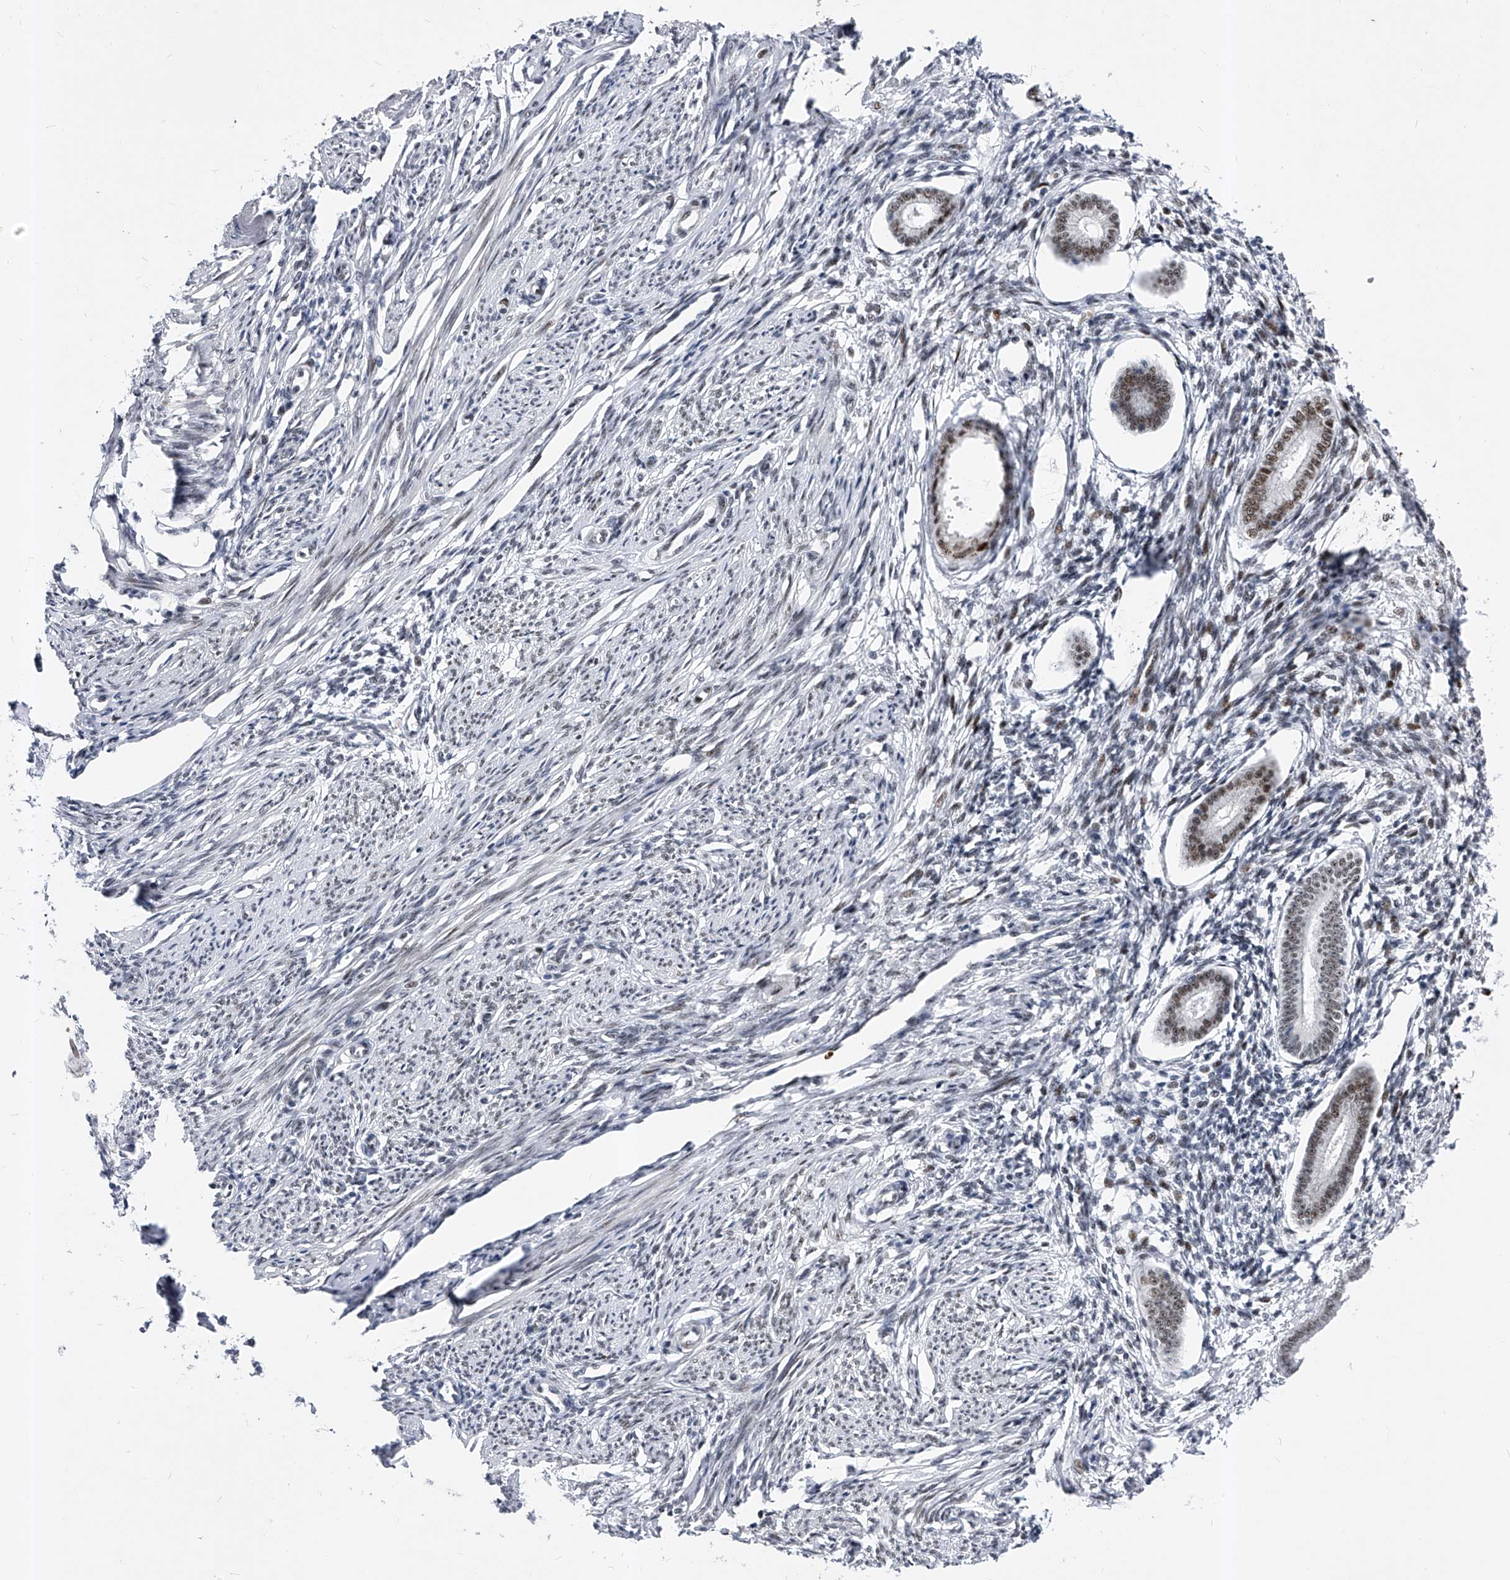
{"staining": {"intensity": "moderate", "quantity": "<25%", "location": "nuclear"}, "tissue": "endometrium", "cell_type": "Cells in endometrial stroma", "image_type": "normal", "snomed": [{"axis": "morphology", "description": "Normal tissue, NOS"}, {"axis": "topography", "description": "Endometrium"}], "caption": "This is a photomicrograph of IHC staining of benign endometrium, which shows moderate expression in the nuclear of cells in endometrial stroma.", "gene": "TESK2", "patient": {"sex": "female", "age": 56}}